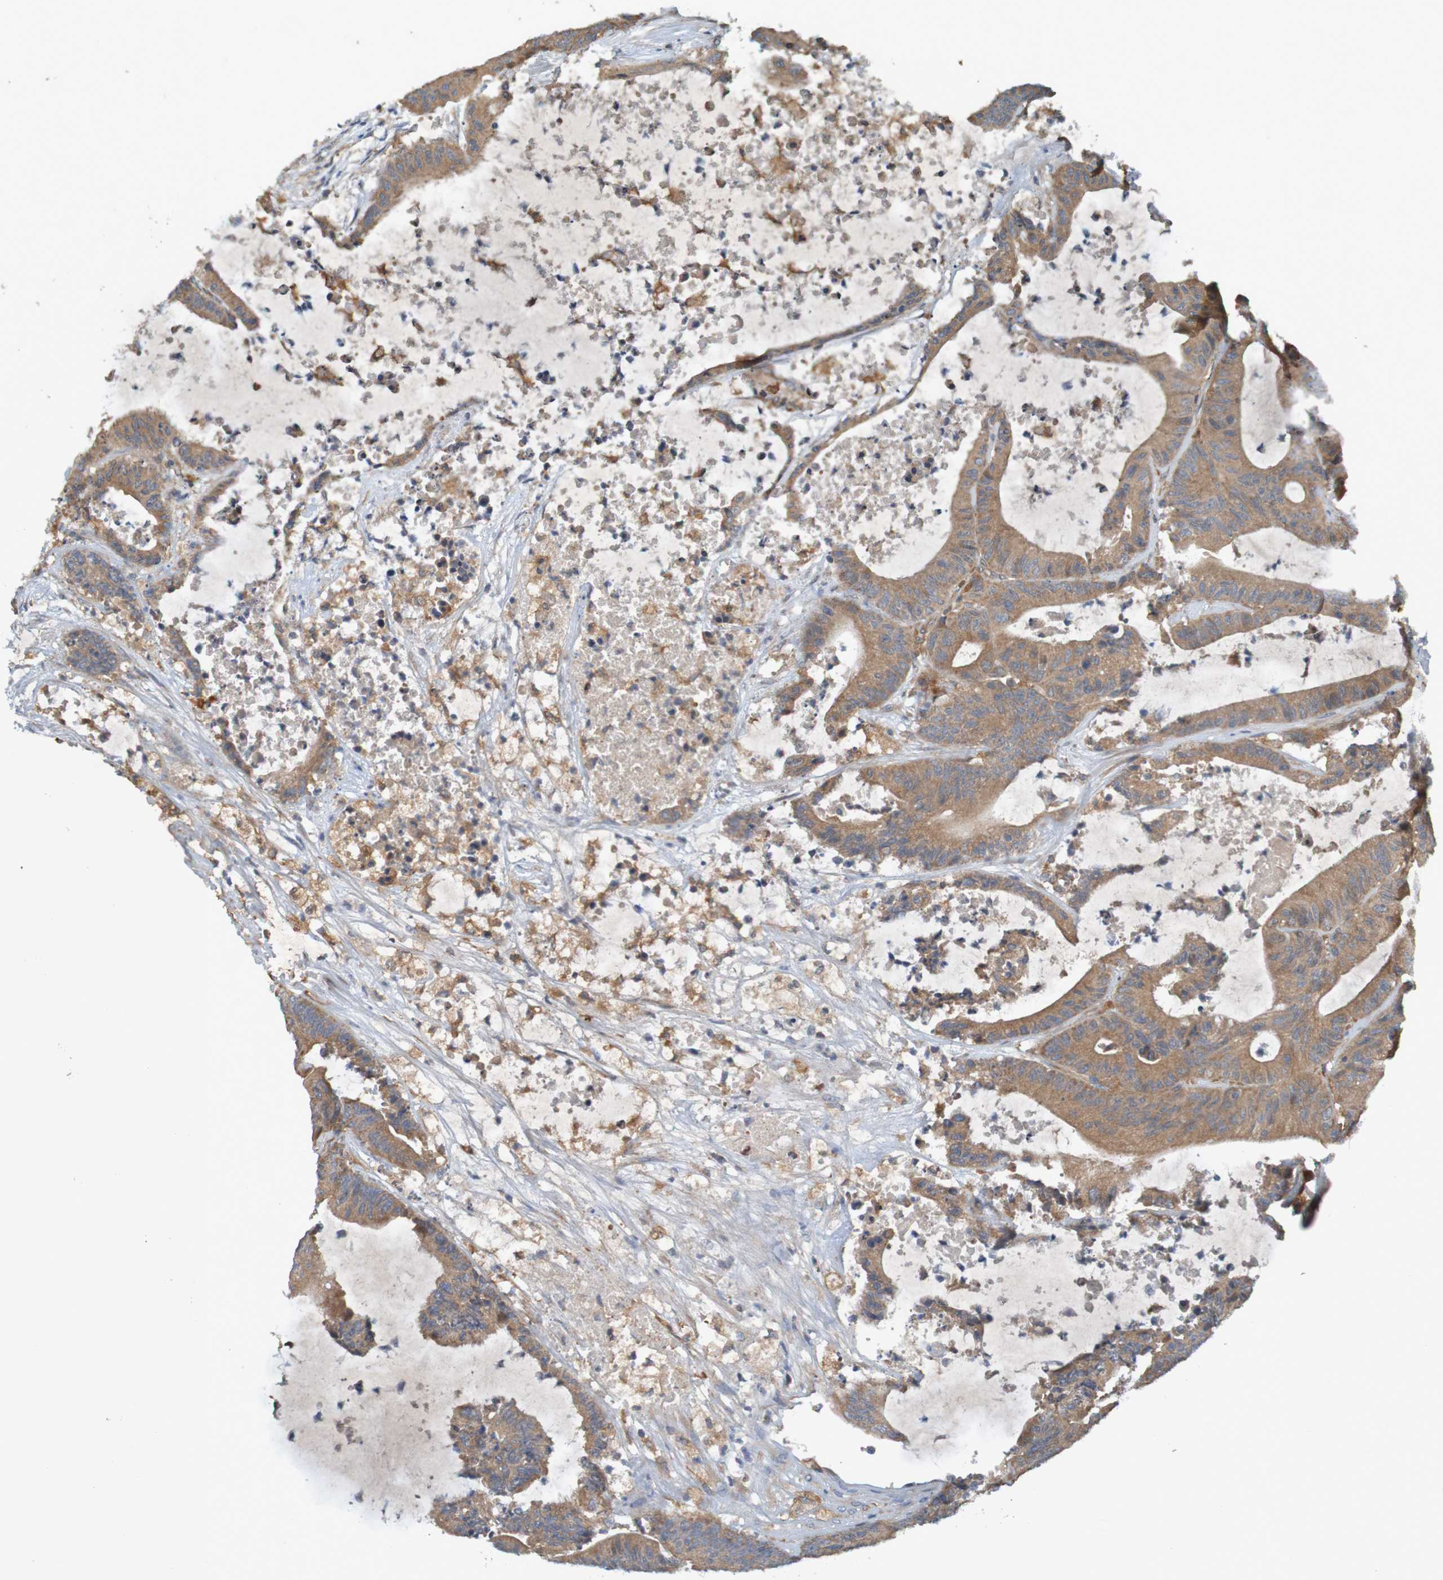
{"staining": {"intensity": "moderate", "quantity": ">75%", "location": "cytoplasmic/membranous"}, "tissue": "colorectal cancer", "cell_type": "Tumor cells", "image_type": "cancer", "snomed": [{"axis": "morphology", "description": "Adenocarcinoma, NOS"}, {"axis": "topography", "description": "Colon"}], "caption": "Immunohistochemical staining of human colorectal adenocarcinoma shows medium levels of moderate cytoplasmic/membranous staining in approximately >75% of tumor cells. (DAB IHC with brightfield microscopy, high magnification).", "gene": "DNAJC4", "patient": {"sex": "female", "age": 84}}